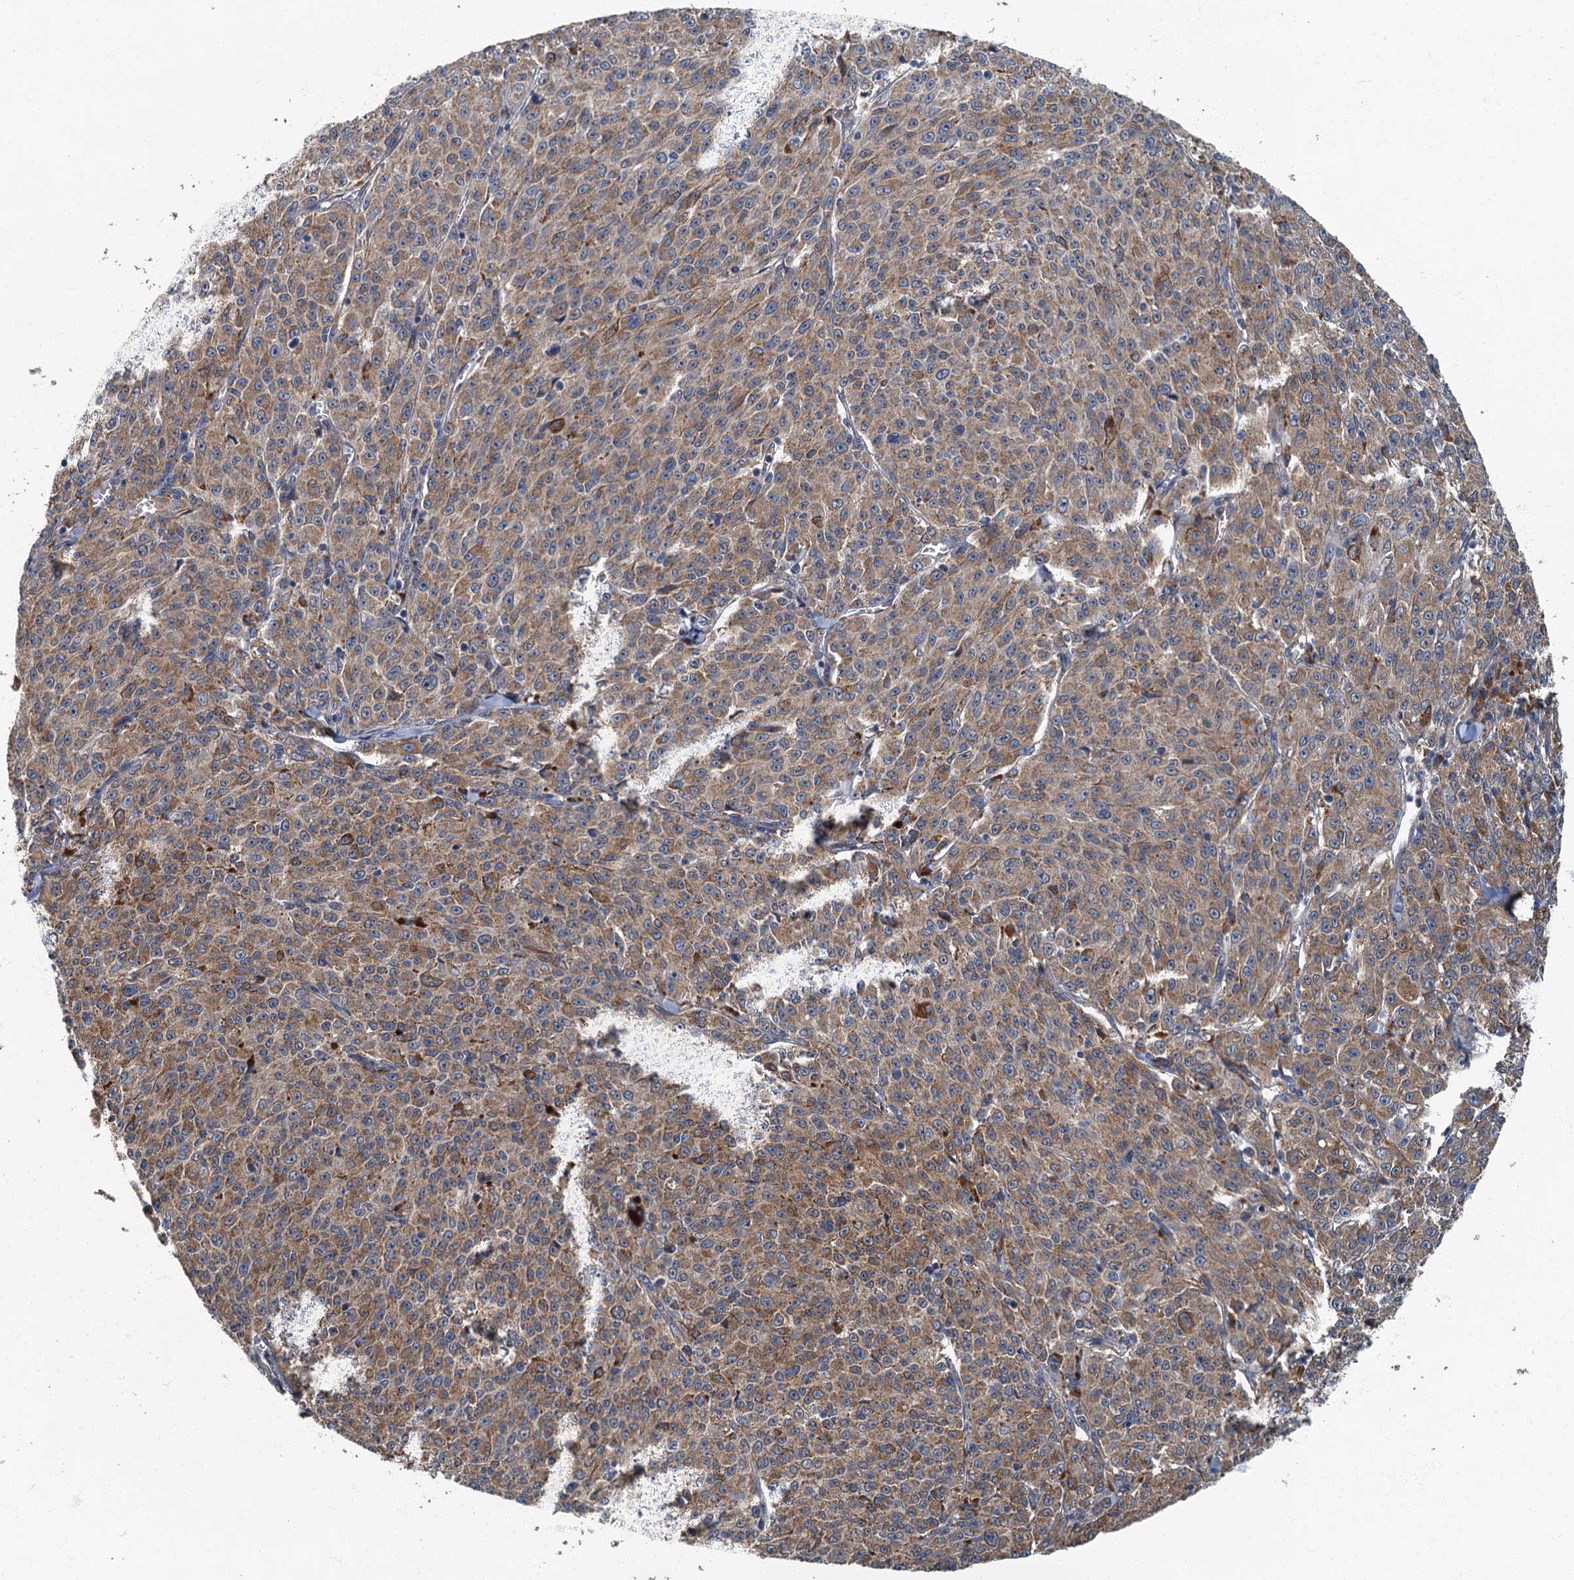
{"staining": {"intensity": "moderate", "quantity": ">75%", "location": "cytoplasmic/membranous"}, "tissue": "melanoma", "cell_type": "Tumor cells", "image_type": "cancer", "snomed": [{"axis": "morphology", "description": "Malignant melanoma, NOS"}, {"axis": "topography", "description": "Skin"}], "caption": "An immunohistochemistry image of tumor tissue is shown. Protein staining in brown shows moderate cytoplasmic/membranous positivity in malignant melanoma within tumor cells.", "gene": "DDX49", "patient": {"sex": "female", "age": 52}}